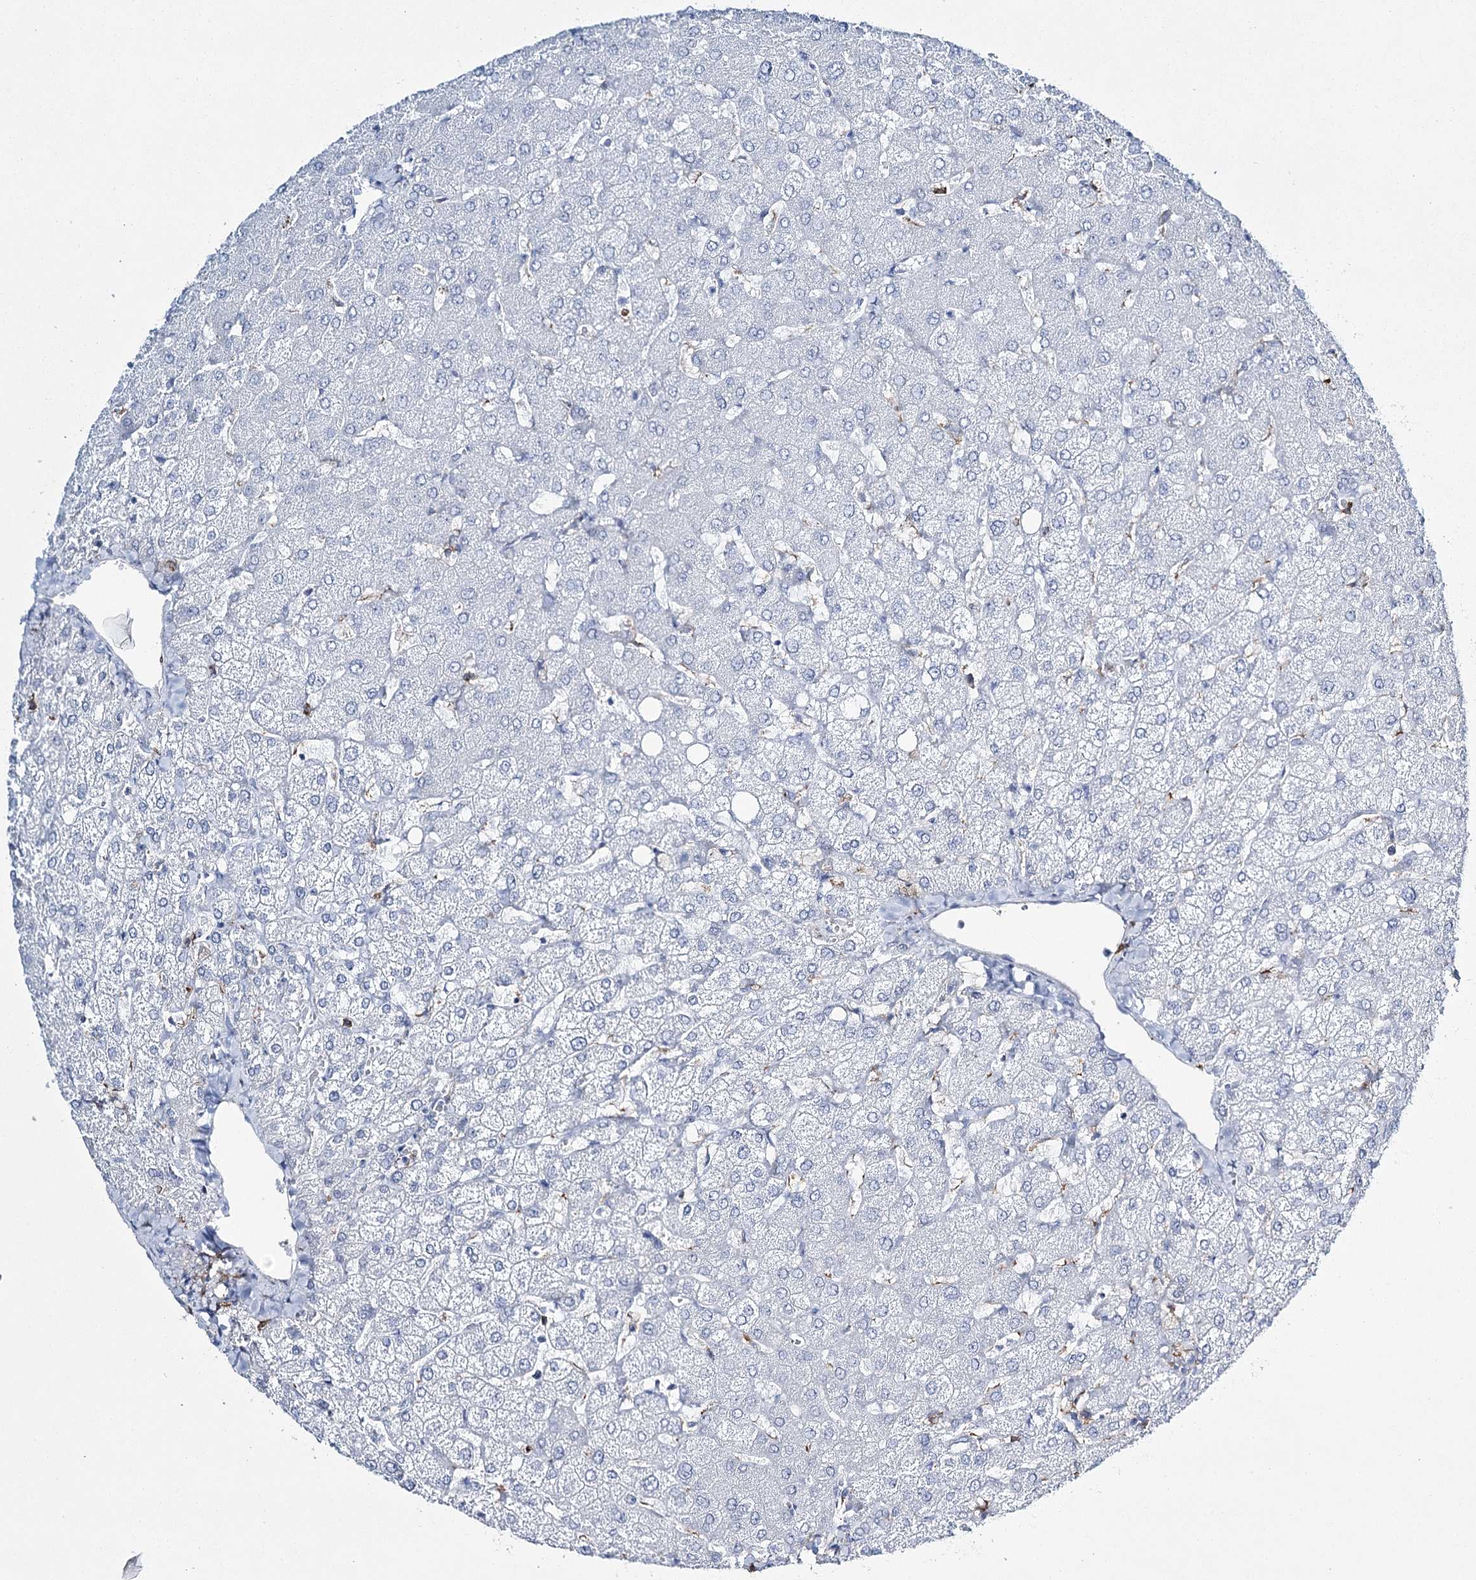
{"staining": {"intensity": "negative", "quantity": "none", "location": "none"}, "tissue": "liver", "cell_type": "Cholangiocytes", "image_type": "normal", "snomed": [{"axis": "morphology", "description": "Normal tissue, NOS"}, {"axis": "topography", "description": "Liver"}], "caption": "An image of liver stained for a protein demonstrates no brown staining in cholangiocytes. The staining was performed using DAB to visualize the protein expression in brown, while the nuclei were stained in blue with hematoxylin (Magnification: 20x).", "gene": "CCDC88A", "patient": {"sex": "female", "age": 54}}